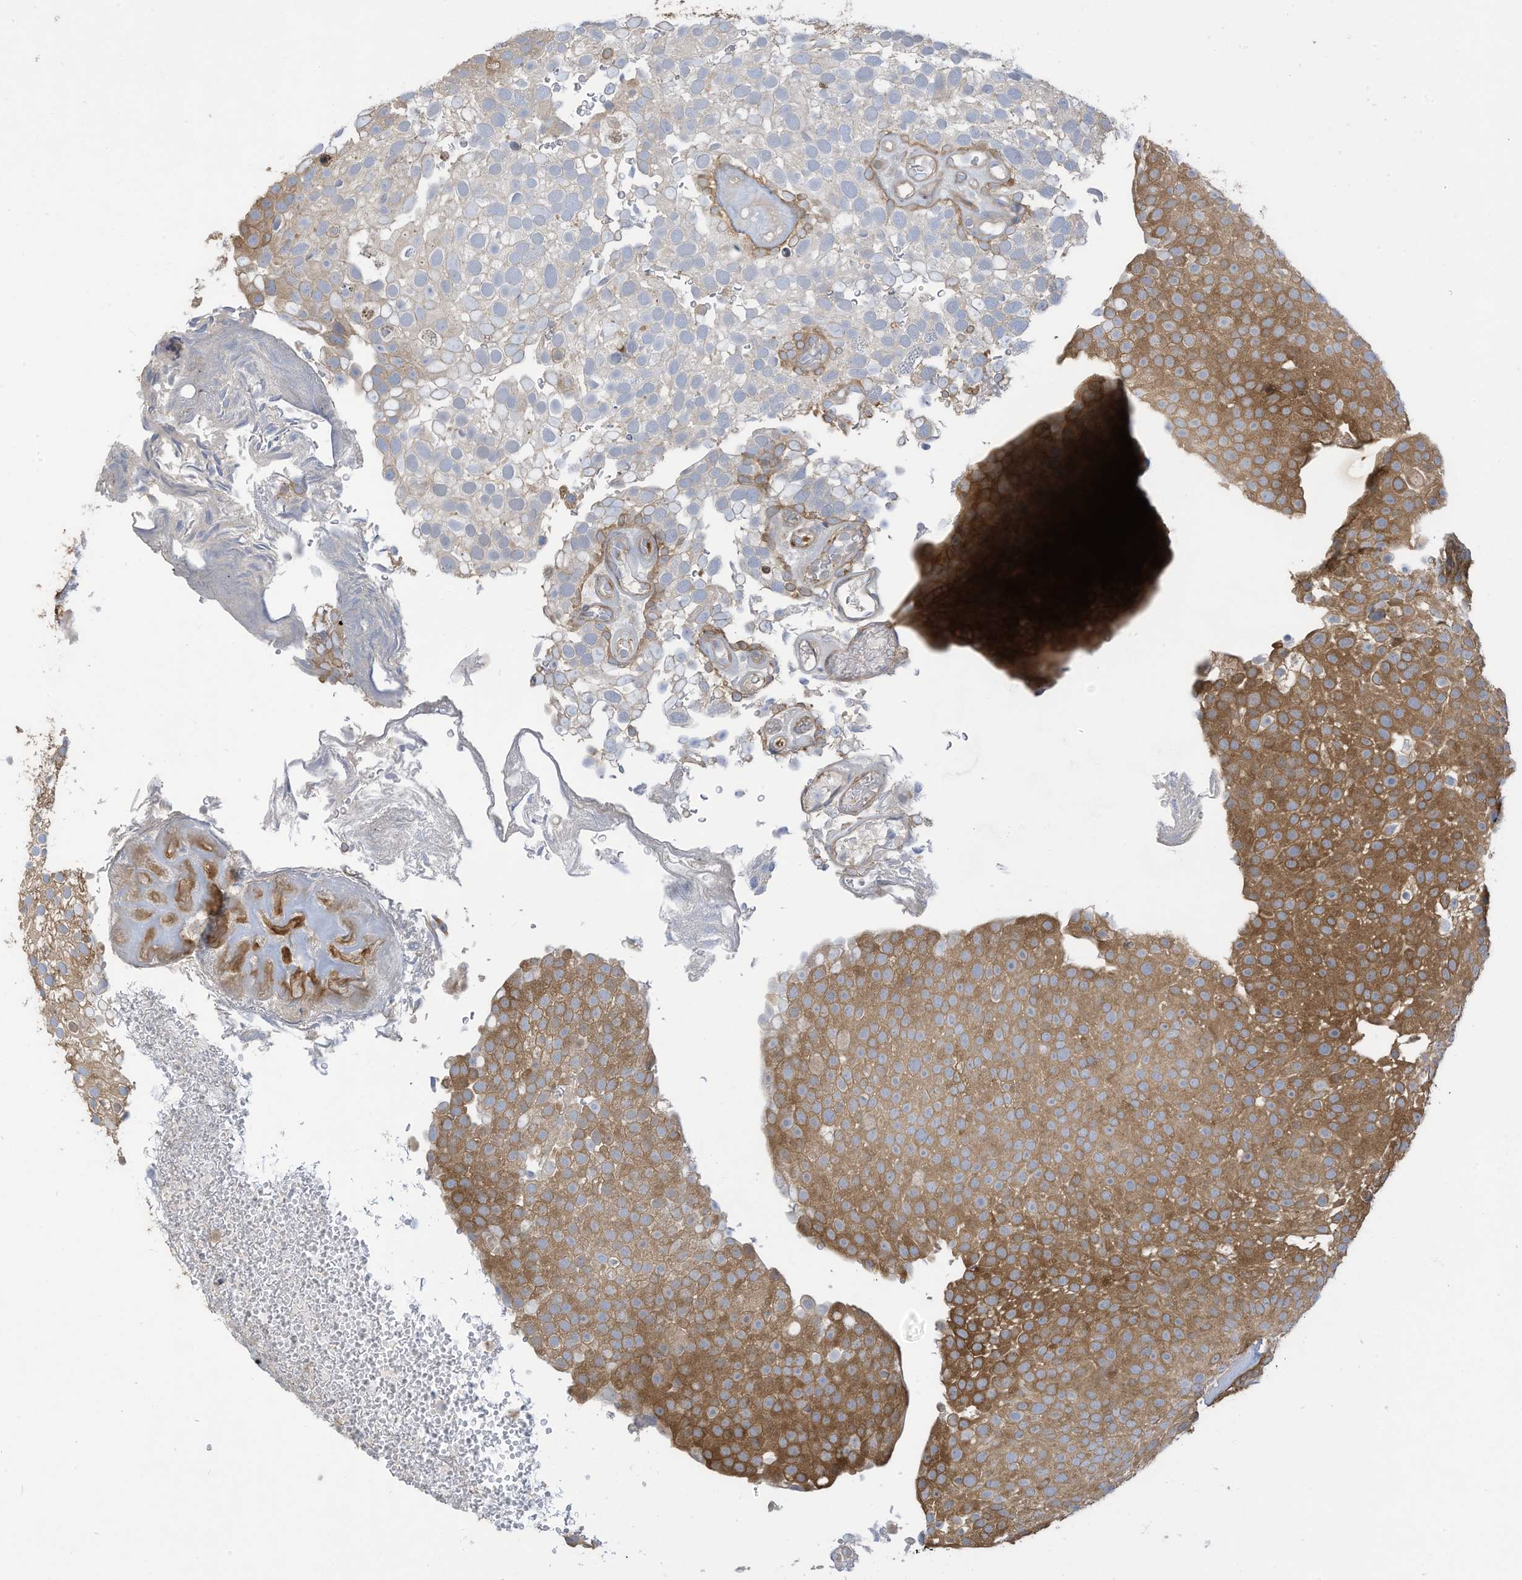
{"staining": {"intensity": "moderate", "quantity": ">75%", "location": "cytoplasmic/membranous"}, "tissue": "urothelial cancer", "cell_type": "Tumor cells", "image_type": "cancer", "snomed": [{"axis": "morphology", "description": "Urothelial carcinoma, Low grade"}, {"axis": "topography", "description": "Urinary bladder"}], "caption": "Brown immunohistochemical staining in human urothelial cancer reveals moderate cytoplasmic/membranous expression in about >75% of tumor cells.", "gene": "ADI1", "patient": {"sex": "male", "age": 78}}